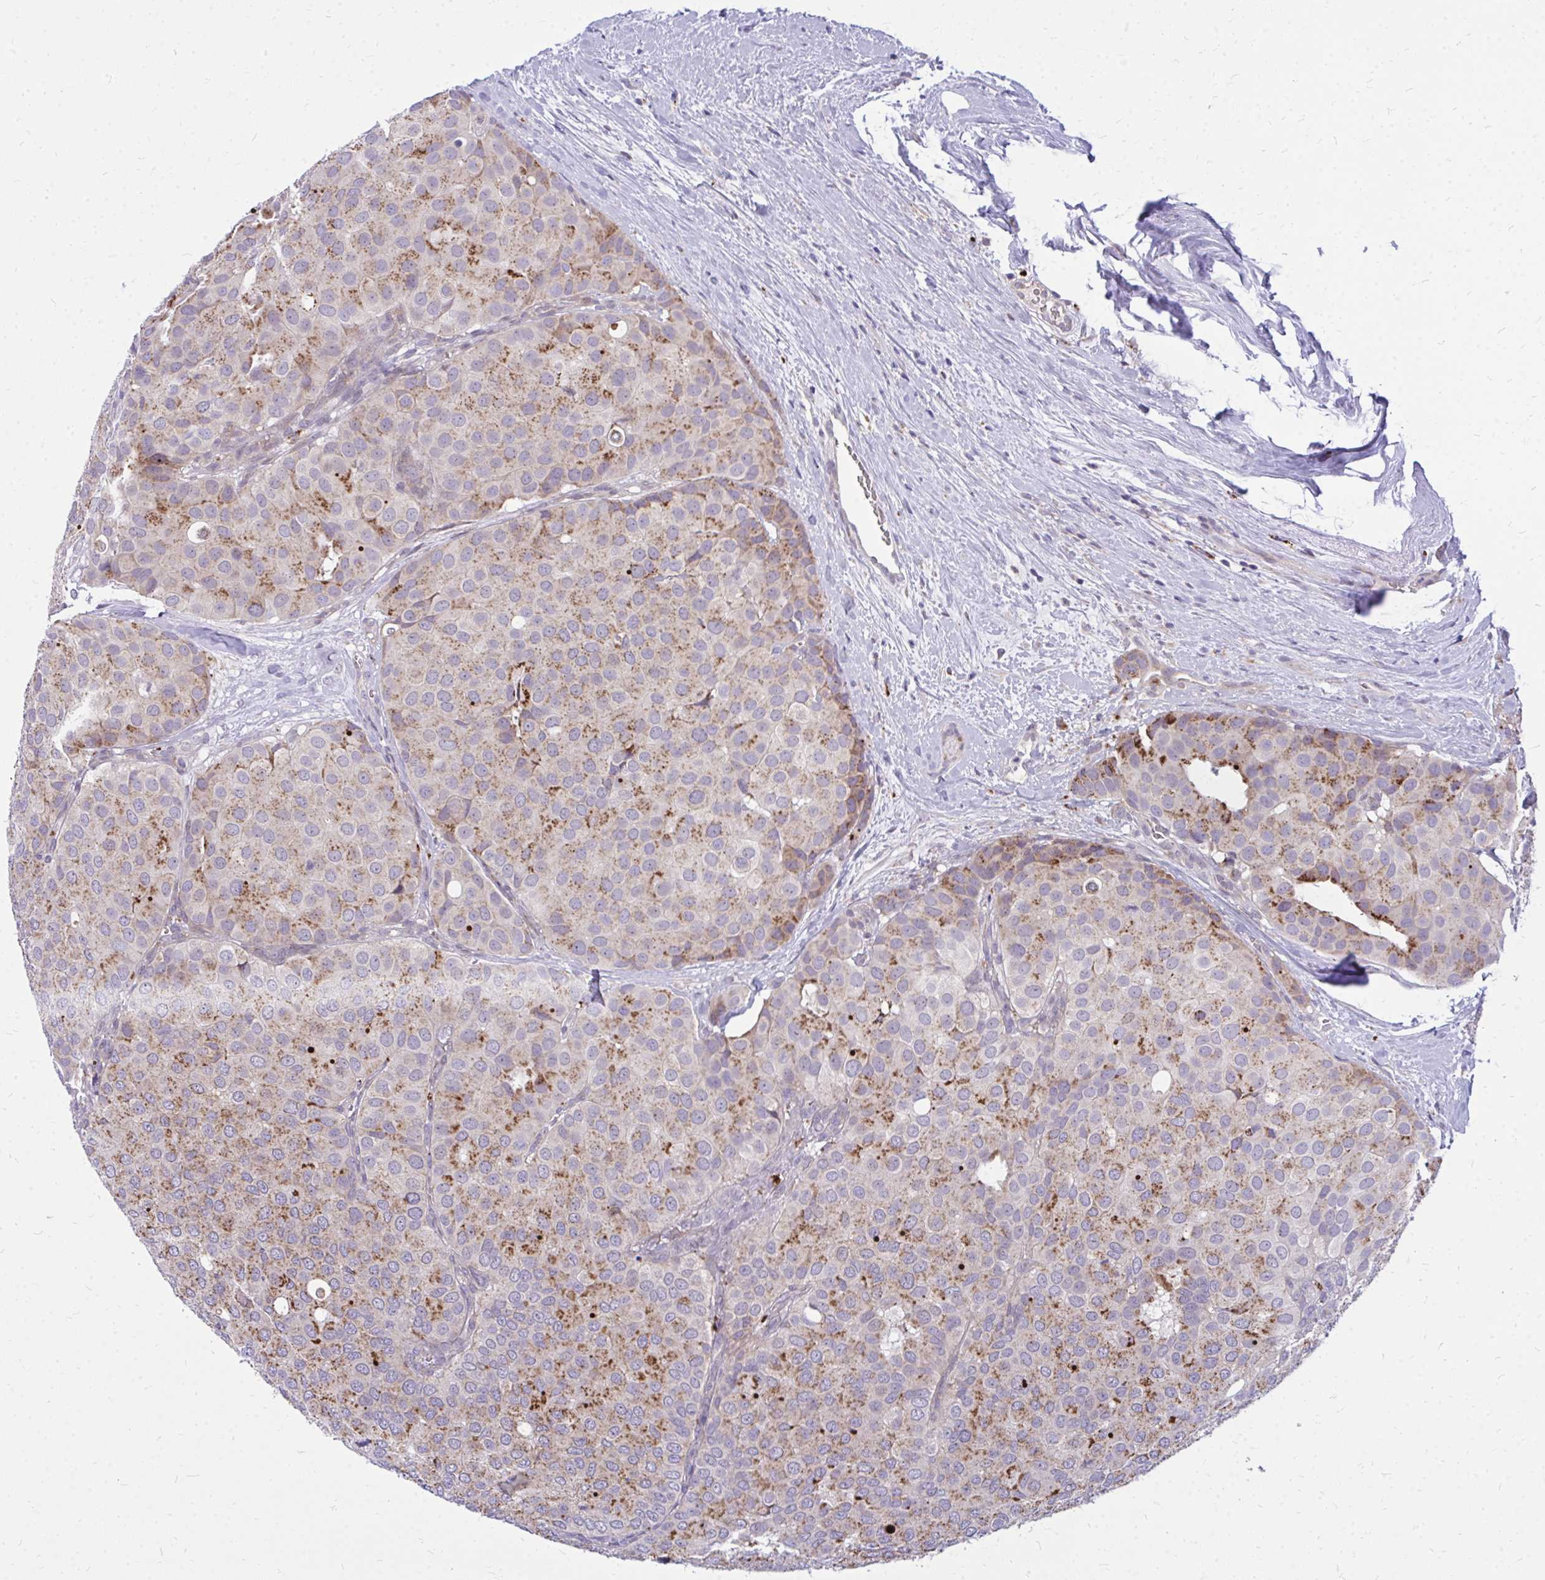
{"staining": {"intensity": "moderate", "quantity": "25%-75%", "location": "cytoplasmic/membranous"}, "tissue": "breast cancer", "cell_type": "Tumor cells", "image_type": "cancer", "snomed": [{"axis": "morphology", "description": "Duct carcinoma"}, {"axis": "topography", "description": "Breast"}], "caption": "This micrograph shows breast cancer stained with IHC to label a protein in brown. The cytoplasmic/membranous of tumor cells show moderate positivity for the protein. Nuclei are counter-stained blue.", "gene": "ZSCAN25", "patient": {"sex": "female", "age": 70}}